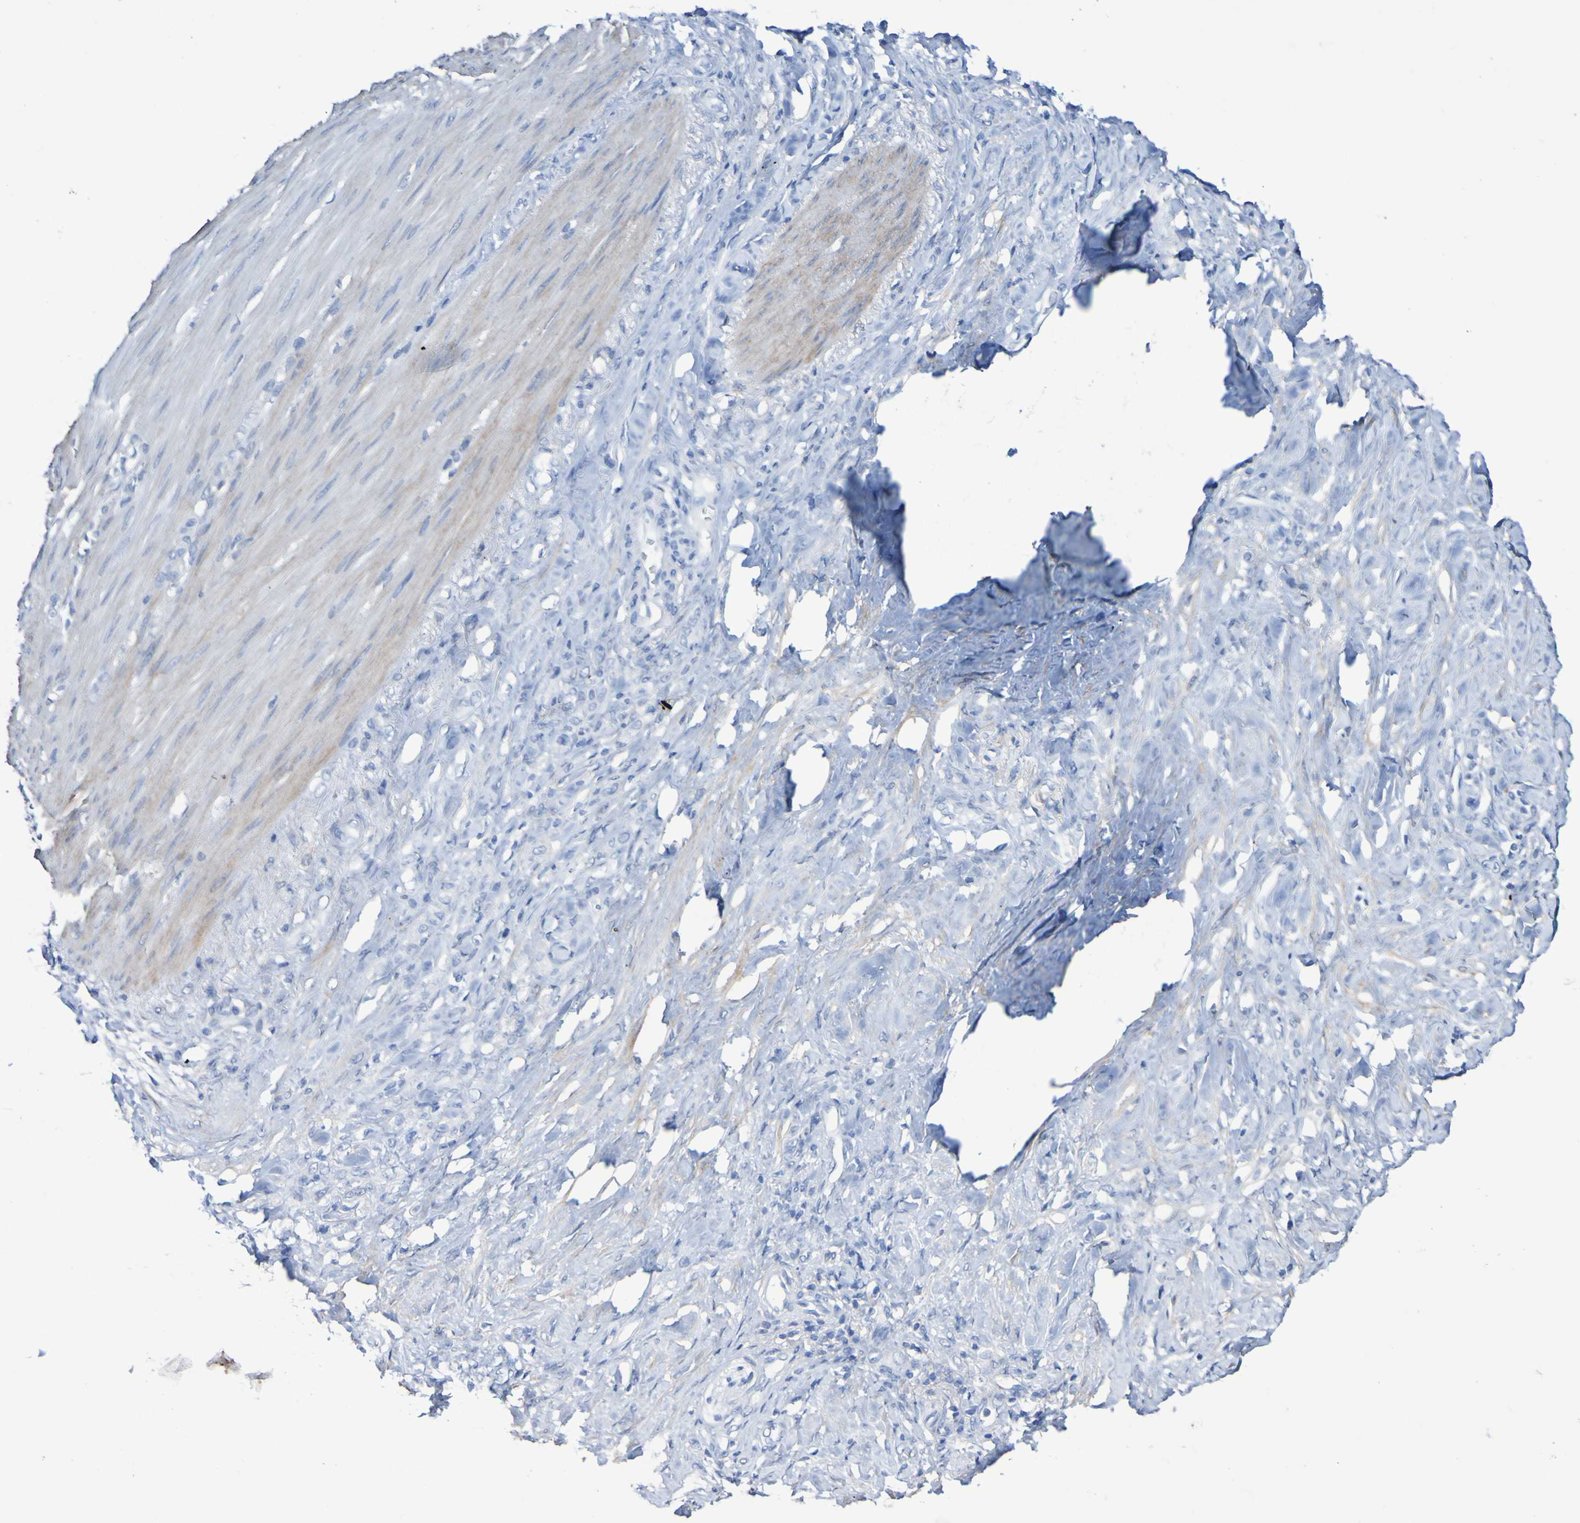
{"staining": {"intensity": "negative", "quantity": "none", "location": "none"}, "tissue": "stomach cancer", "cell_type": "Tumor cells", "image_type": "cancer", "snomed": [{"axis": "morphology", "description": "Adenocarcinoma, NOS"}, {"axis": "topography", "description": "Stomach"}], "caption": "Adenocarcinoma (stomach) stained for a protein using IHC shows no staining tumor cells.", "gene": "SGCB", "patient": {"sex": "male", "age": 82}}